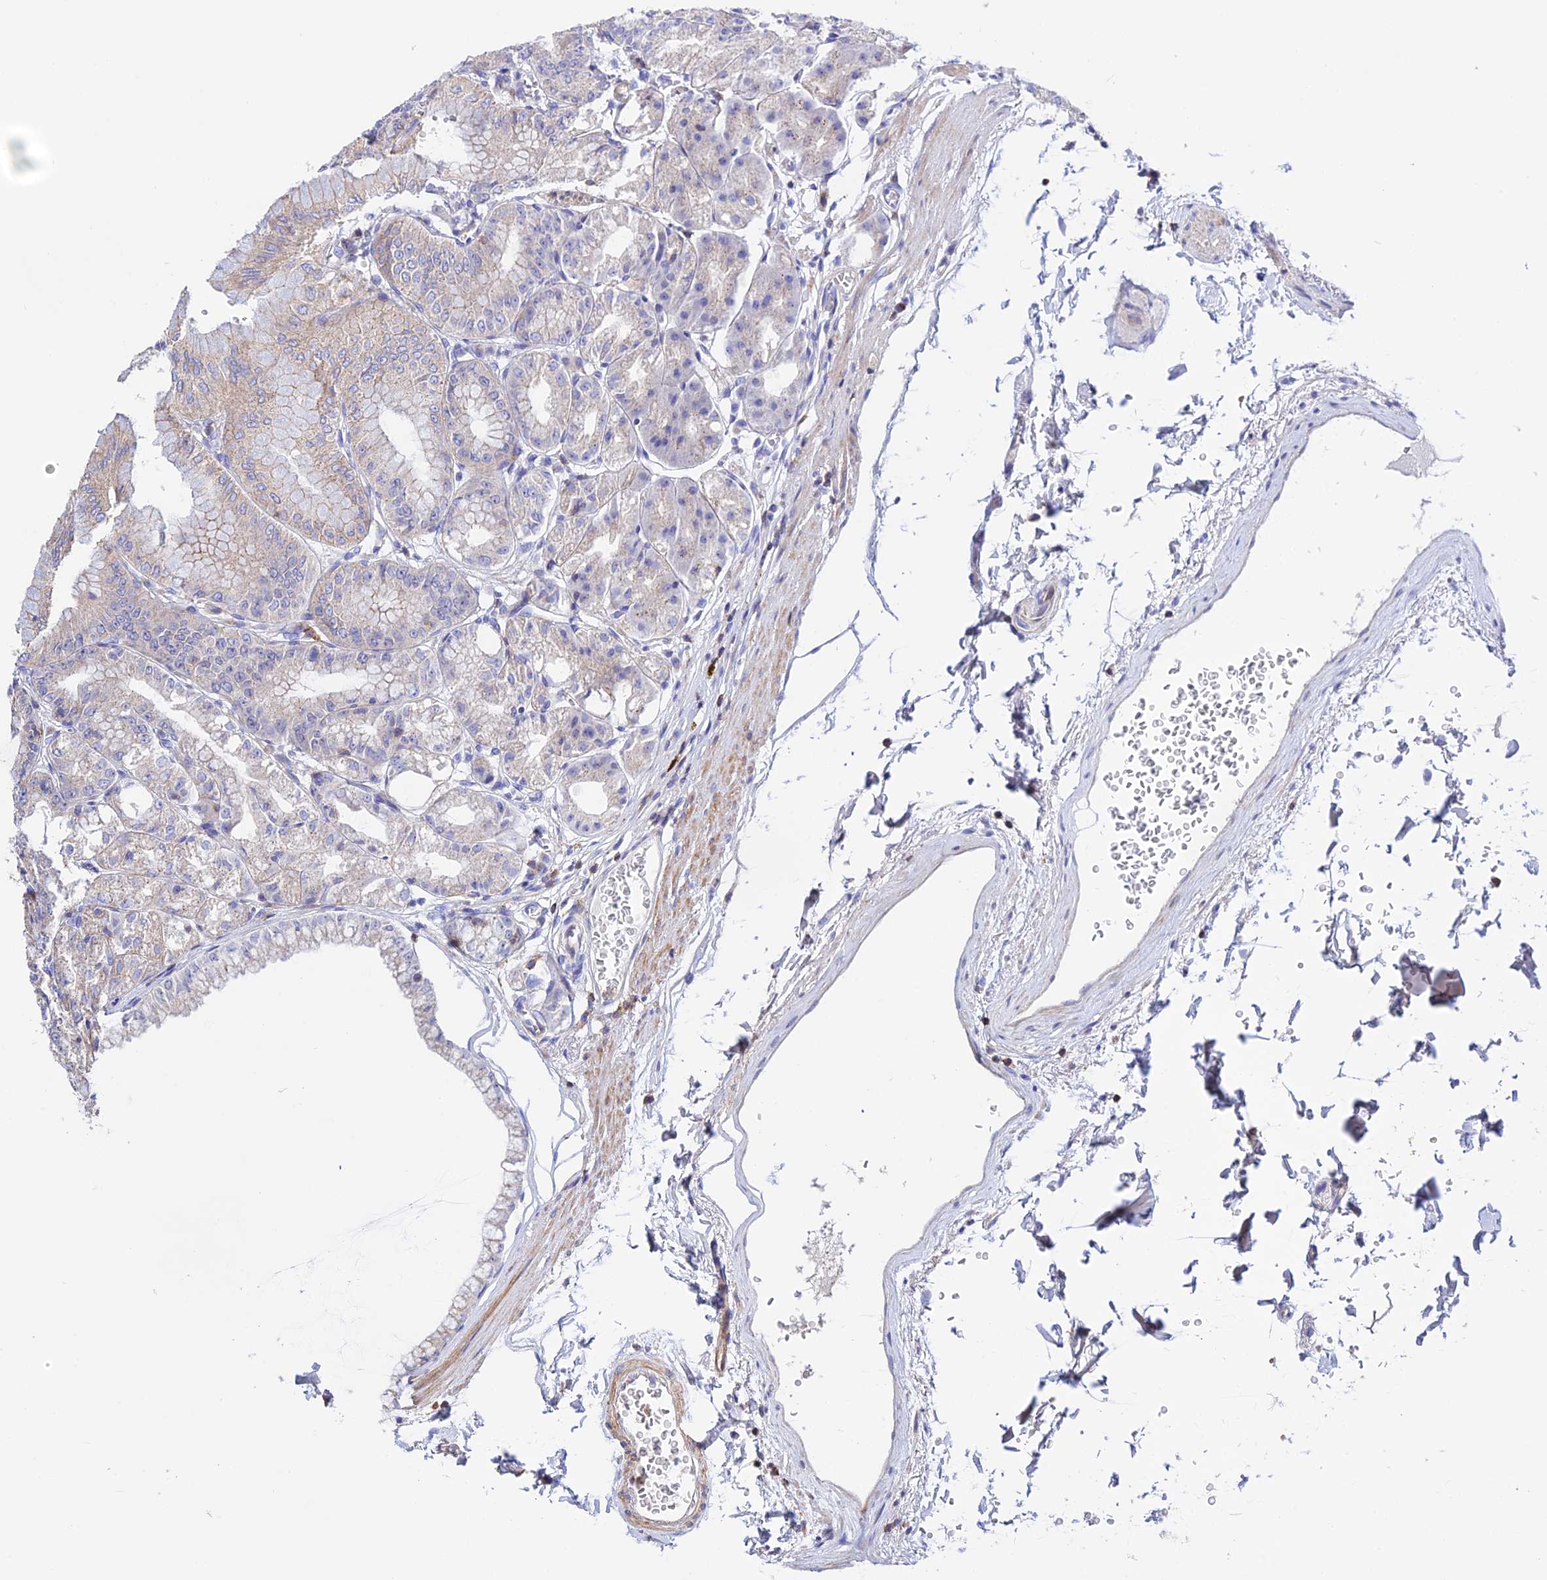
{"staining": {"intensity": "moderate", "quantity": "25%-75%", "location": "cytoplasmic/membranous"}, "tissue": "stomach", "cell_type": "Glandular cells", "image_type": "normal", "snomed": [{"axis": "morphology", "description": "Normal tissue, NOS"}, {"axis": "topography", "description": "Stomach, lower"}], "caption": "Immunohistochemical staining of normal human stomach displays 25%-75% levels of moderate cytoplasmic/membranous protein expression in approximately 25%-75% of glandular cells. Nuclei are stained in blue.", "gene": "PRIM1", "patient": {"sex": "male", "age": 71}}